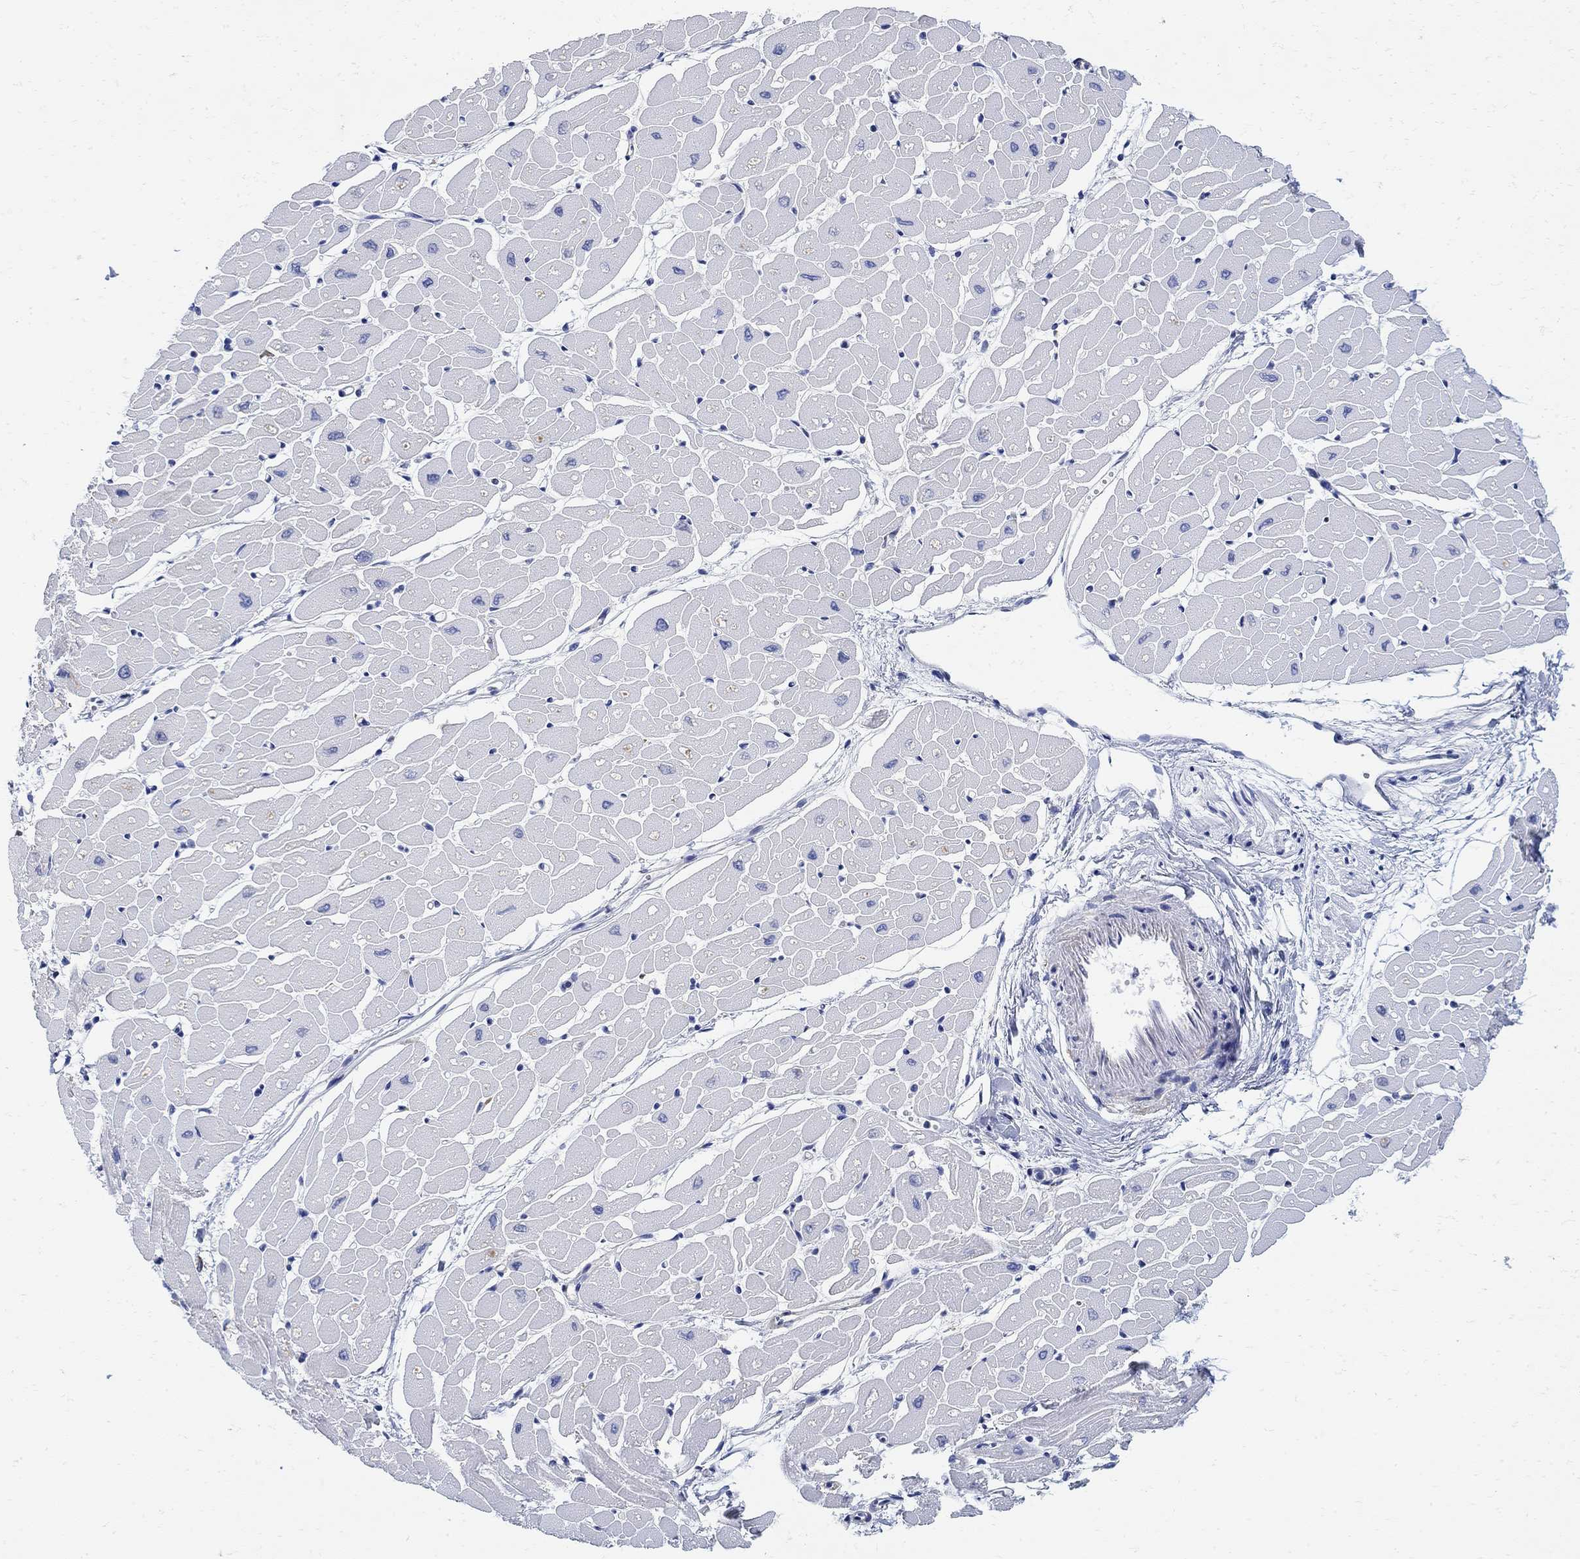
{"staining": {"intensity": "negative", "quantity": "none", "location": "none"}, "tissue": "heart muscle", "cell_type": "Cardiomyocytes", "image_type": "normal", "snomed": [{"axis": "morphology", "description": "Normal tissue, NOS"}, {"axis": "topography", "description": "Heart"}], "caption": "Immunohistochemistry (IHC) micrograph of benign heart muscle: heart muscle stained with DAB (3,3'-diaminobenzidine) shows no significant protein staining in cardiomyocytes. (DAB immunohistochemistry (IHC), high magnification).", "gene": "PHF21B", "patient": {"sex": "male", "age": 57}}